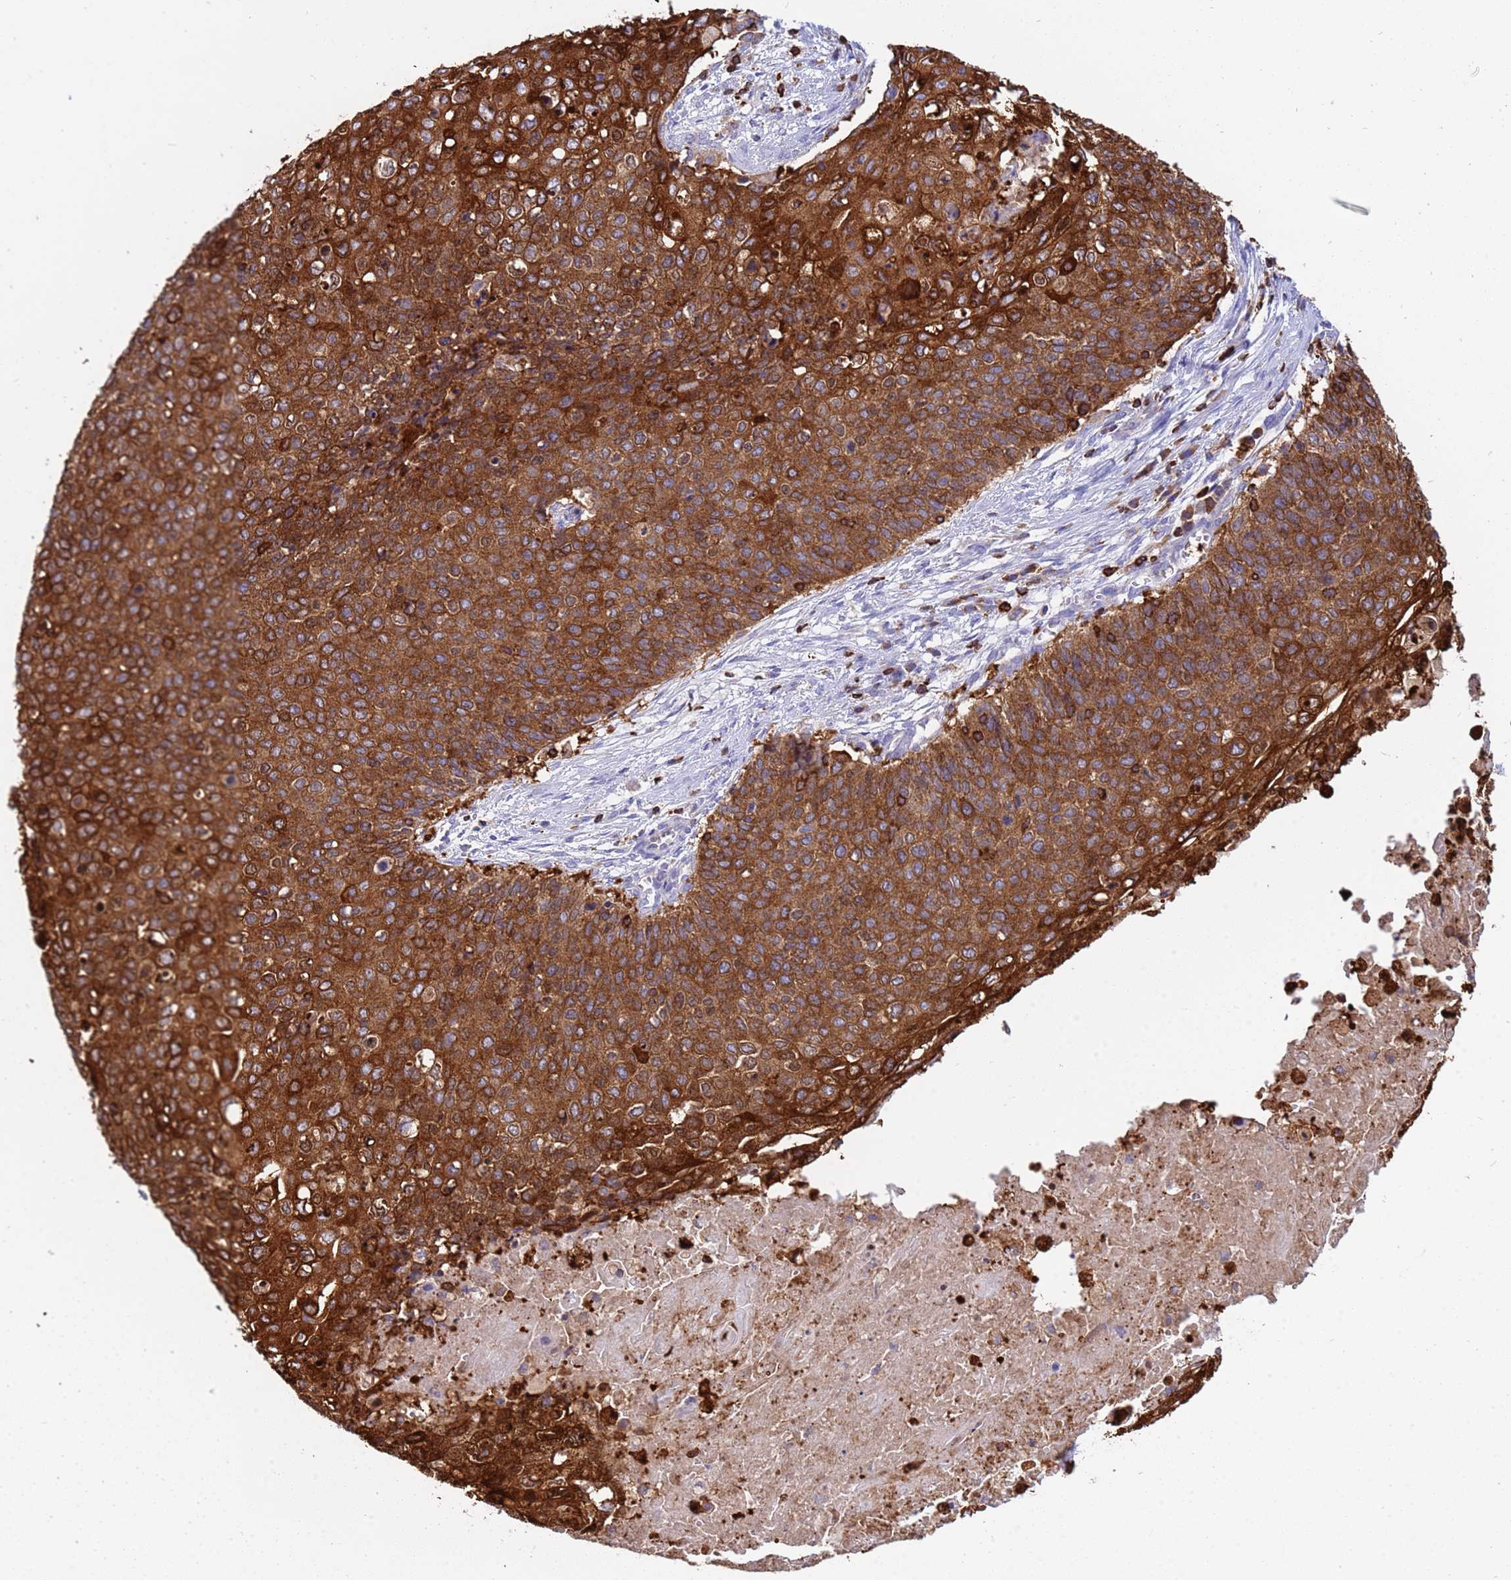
{"staining": {"intensity": "strong", "quantity": ">75%", "location": "cytoplasmic/membranous"}, "tissue": "cervical cancer", "cell_type": "Tumor cells", "image_type": "cancer", "snomed": [{"axis": "morphology", "description": "Squamous cell carcinoma, NOS"}, {"axis": "topography", "description": "Cervix"}], "caption": "This image exhibits cervical cancer stained with immunohistochemistry (IHC) to label a protein in brown. The cytoplasmic/membranous of tumor cells show strong positivity for the protein. Nuclei are counter-stained blue.", "gene": "EZR", "patient": {"sex": "female", "age": 39}}